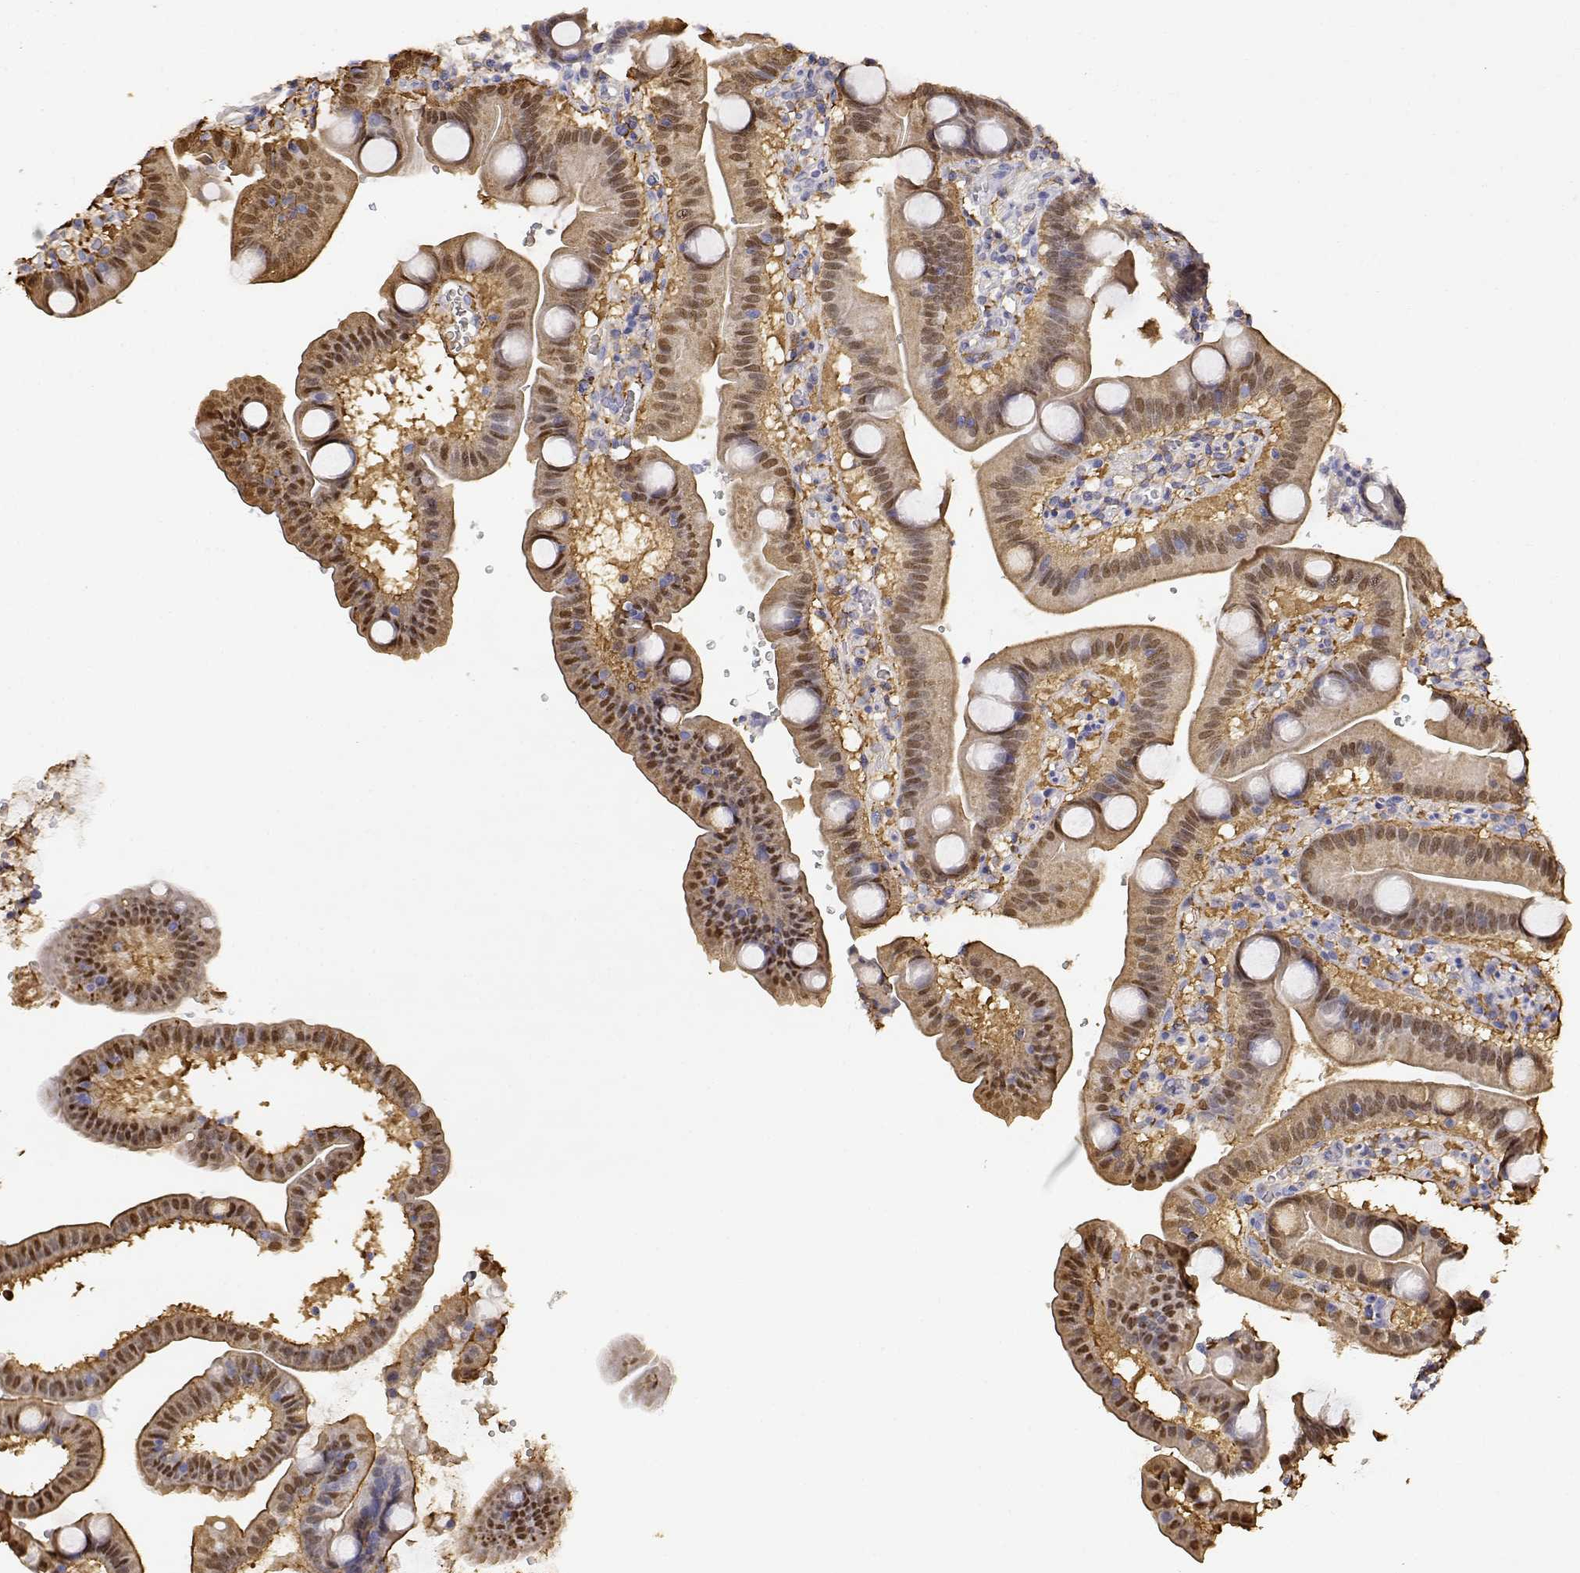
{"staining": {"intensity": "moderate", "quantity": ">75%", "location": "cytoplasmic/membranous,nuclear"}, "tissue": "duodenum", "cell_type": "Glandular cells", "image_type": "normal", "snomed": [{"axis": "morphology", "description": "Normal tissue, NOS"}, {"axis": "topography", "description": "Duodenum"}], "caption": "DAB immunohistochemical staining of normal duodenum exhibits moderate cytoplasmic/membranous,nuclear protein positivity in approximately >75% of glandular cells. The protein is shown in brown color, while the nuclei are stained blue.", "gene": "ADA", "patient": {"sex": "male", "age": 59}}